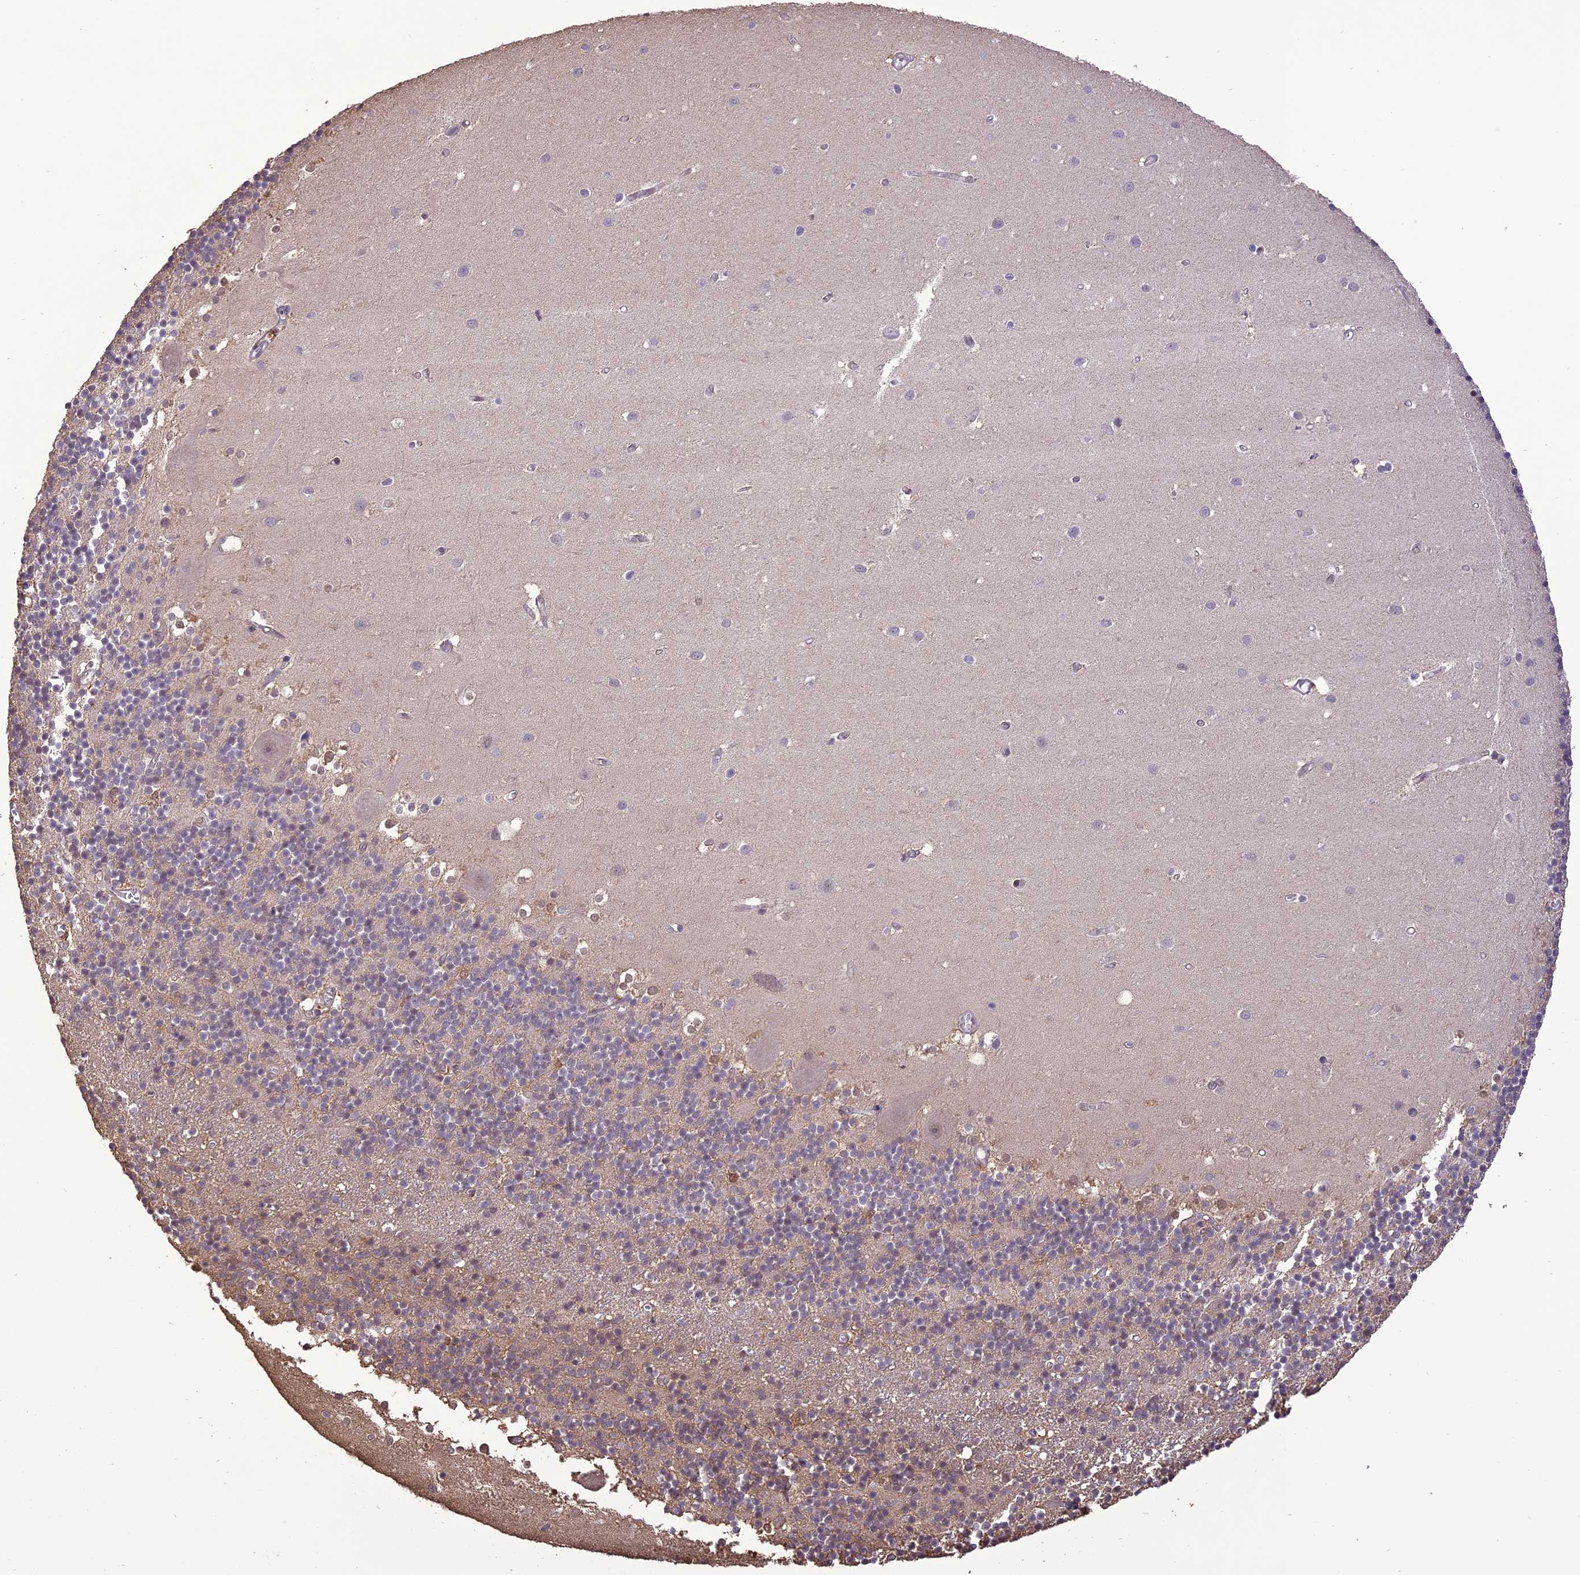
{"staining": {"intensity": "weak", "quantity": "25%-75%", "location": "cytoplasmic/membranous"}, "tissue": "cerebellum", "cell_type": "Cells in granular layer", "image_type": "normal", "snomed": [{"axis": "morphology", "description": "Normal tissue, NOS"}, {"axis": "topography", "description": "Cerebellum"}], "caption": "Cells in granular layer reveal low levels of weak cytoplasmic/membranous staining in approximately 25%-75% of cells in benign human cerebellum.", "gene": "TIGD7", "patient": {"sex": "male", "age": 54}}